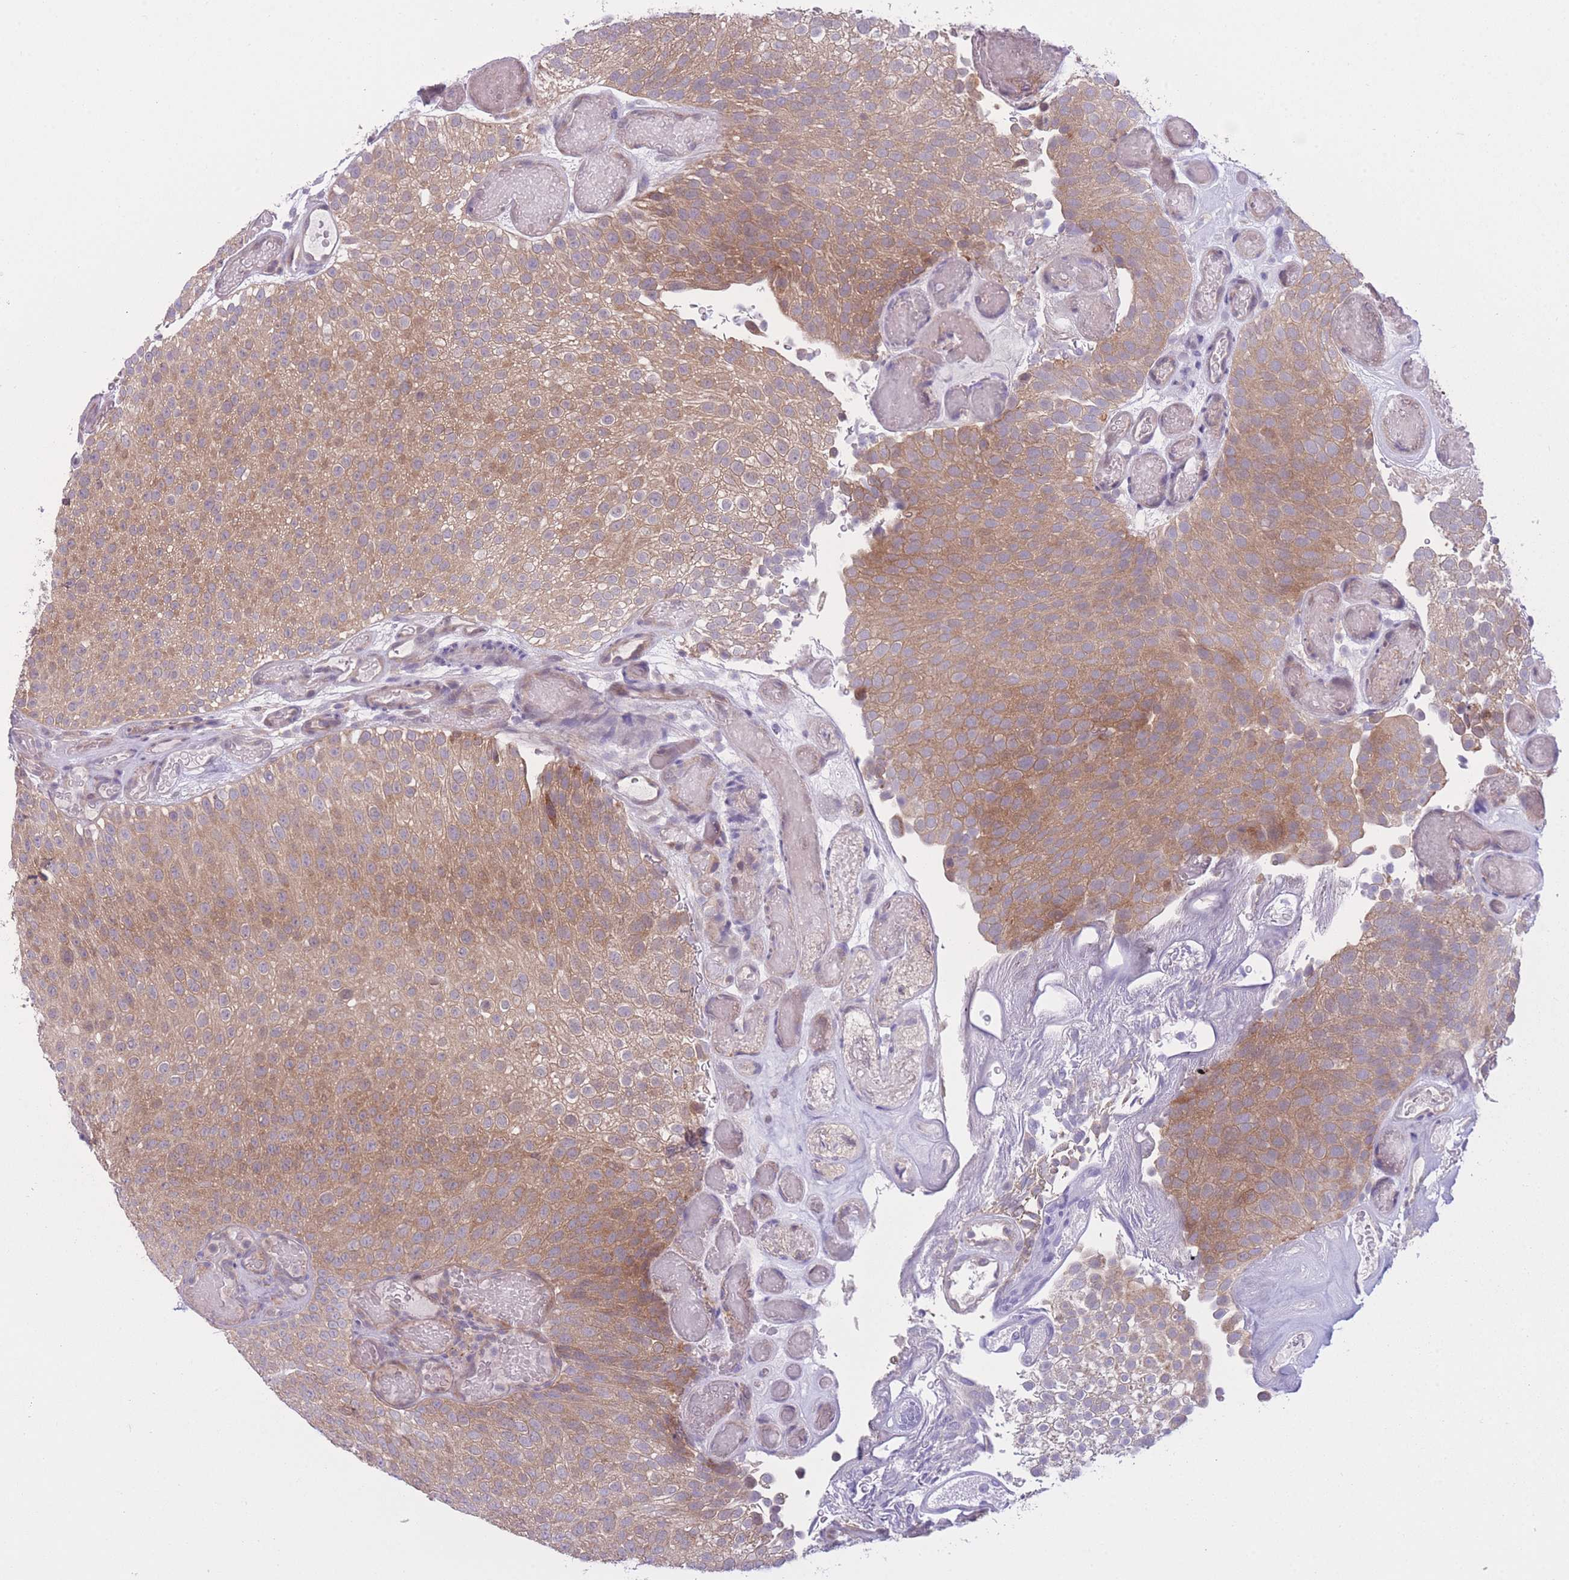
{"staining": {"intensity": "moderate", "quantity": ">75%", "location": "cytoplasmic/membranous"}, "tissue": "urothelial cancer", "cell_type": "Tumor cells", "image_type": "cancer", "snomed": [{"axis": "morphology", "description": "Urothelial carcinoma, Low grade"}, {"axis": "topography", "description": "Urinary bladder"}], "caption": "High-power microscopy captured an IHC histopathology image of urothelial cancer, revealing moderate cytoplasmic/membranous expression in approximately >75% of tumor cells. The protein of interest is shown in brown color, while the nuclei are stained blue.", "gene": "CCT6B", "patient": {"sex": "male", "age": 78}}